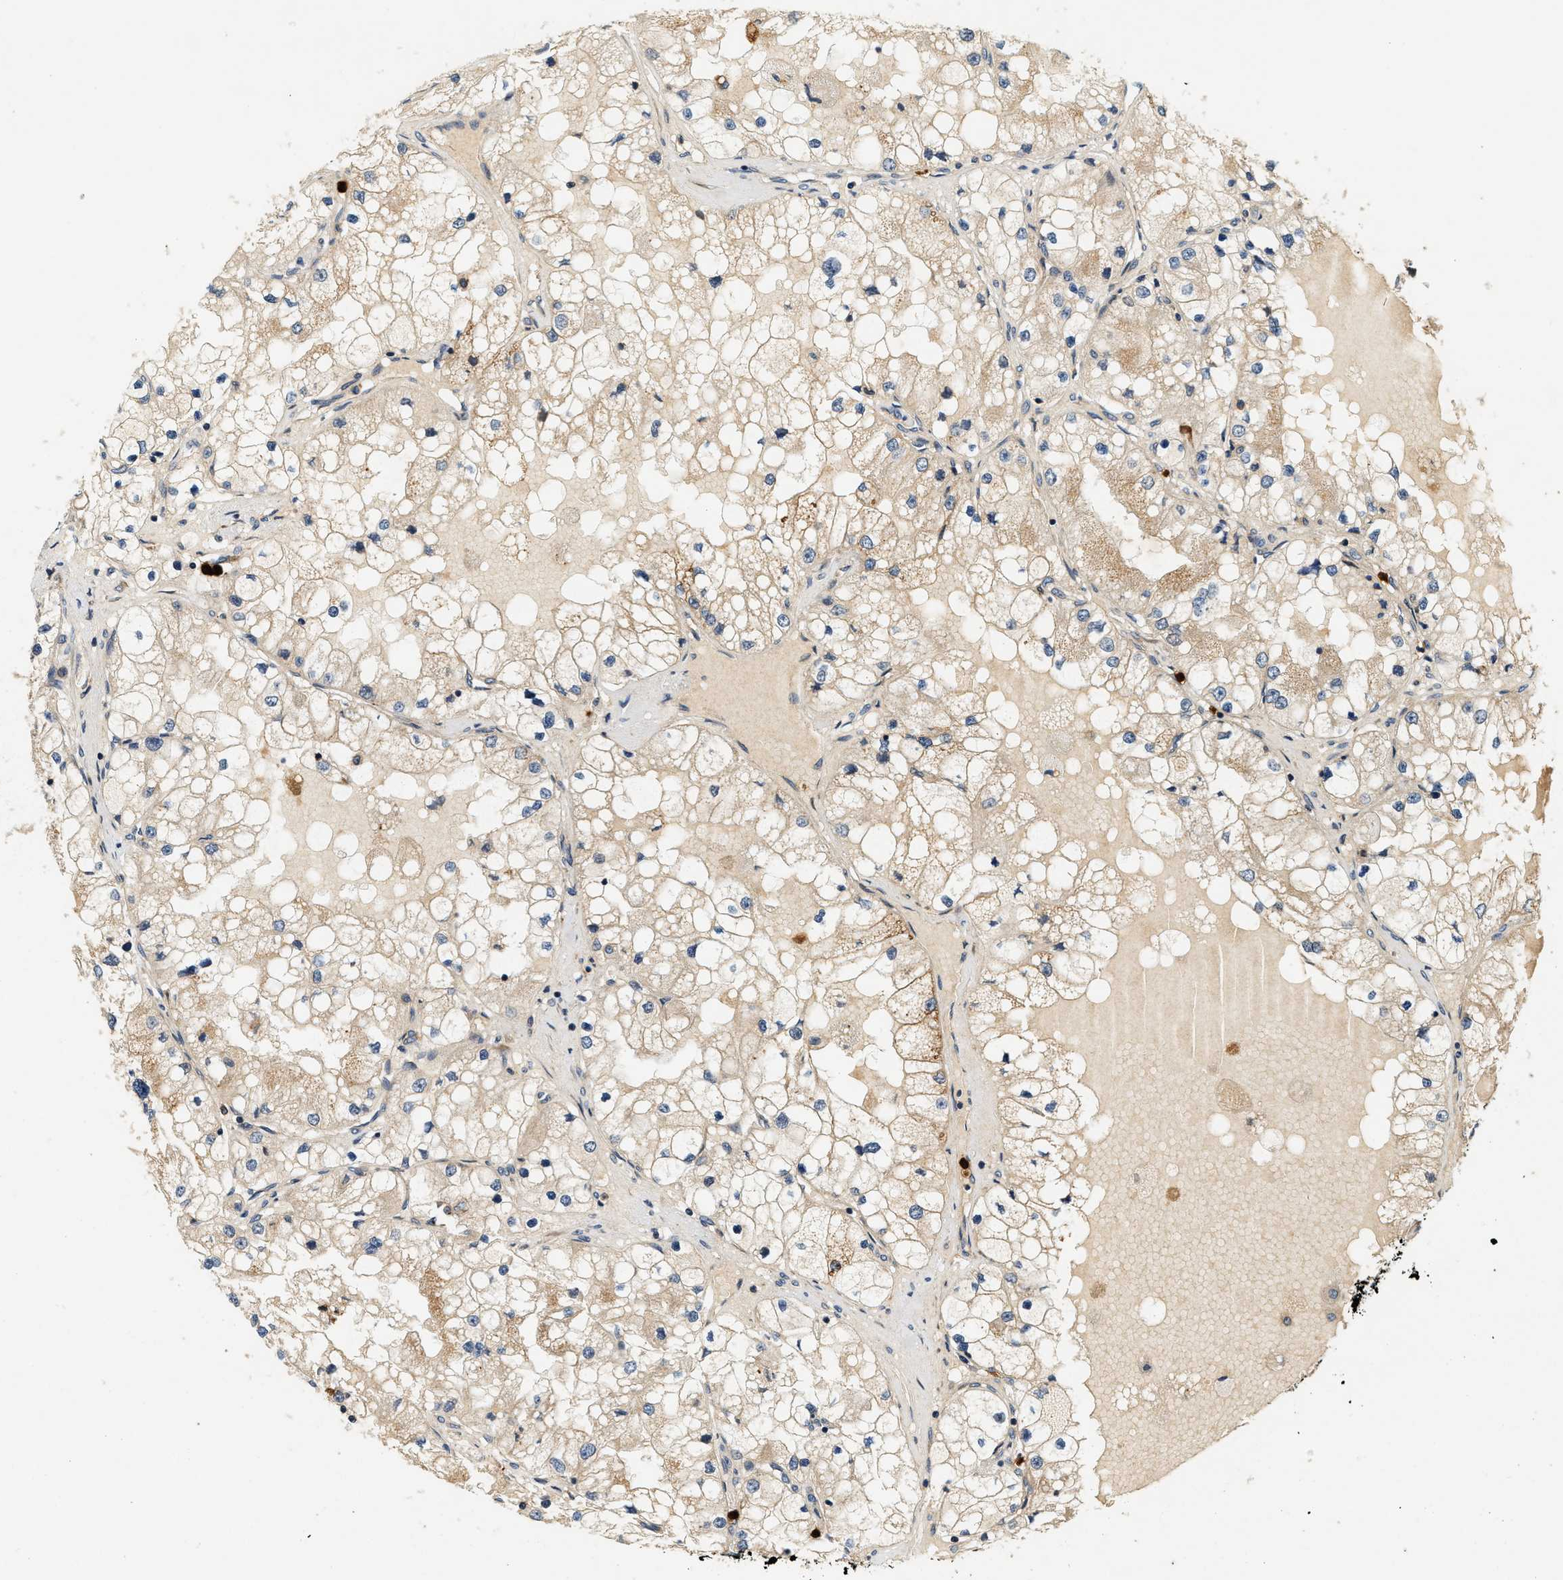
{"staining": {"intensity": "weak", "quantity": ">75%", "location": "cytoplasmic/membranous"}, "tissue": "renal cancer", "cell_type": "Tumor cells", "image_type": "cancer", "snomed": [{"axis": "morphology", "description": "Adenocarcinoma, NOS"}, {"axis": "topography", "description": "Kidney"}], "caption": "Adenocarcinoma (renal) was stained to show a protein in brown. There is low levels of weak cytoplasmic/membranous positivity in approximately >75% of tumor cells. The staining was performed using DAB, with brown indicating positive protein expression. Nuclei are stained blue with hematoxylin.", "gene": "SAMD9", "patient": {"sex": "male", "age": 68}}